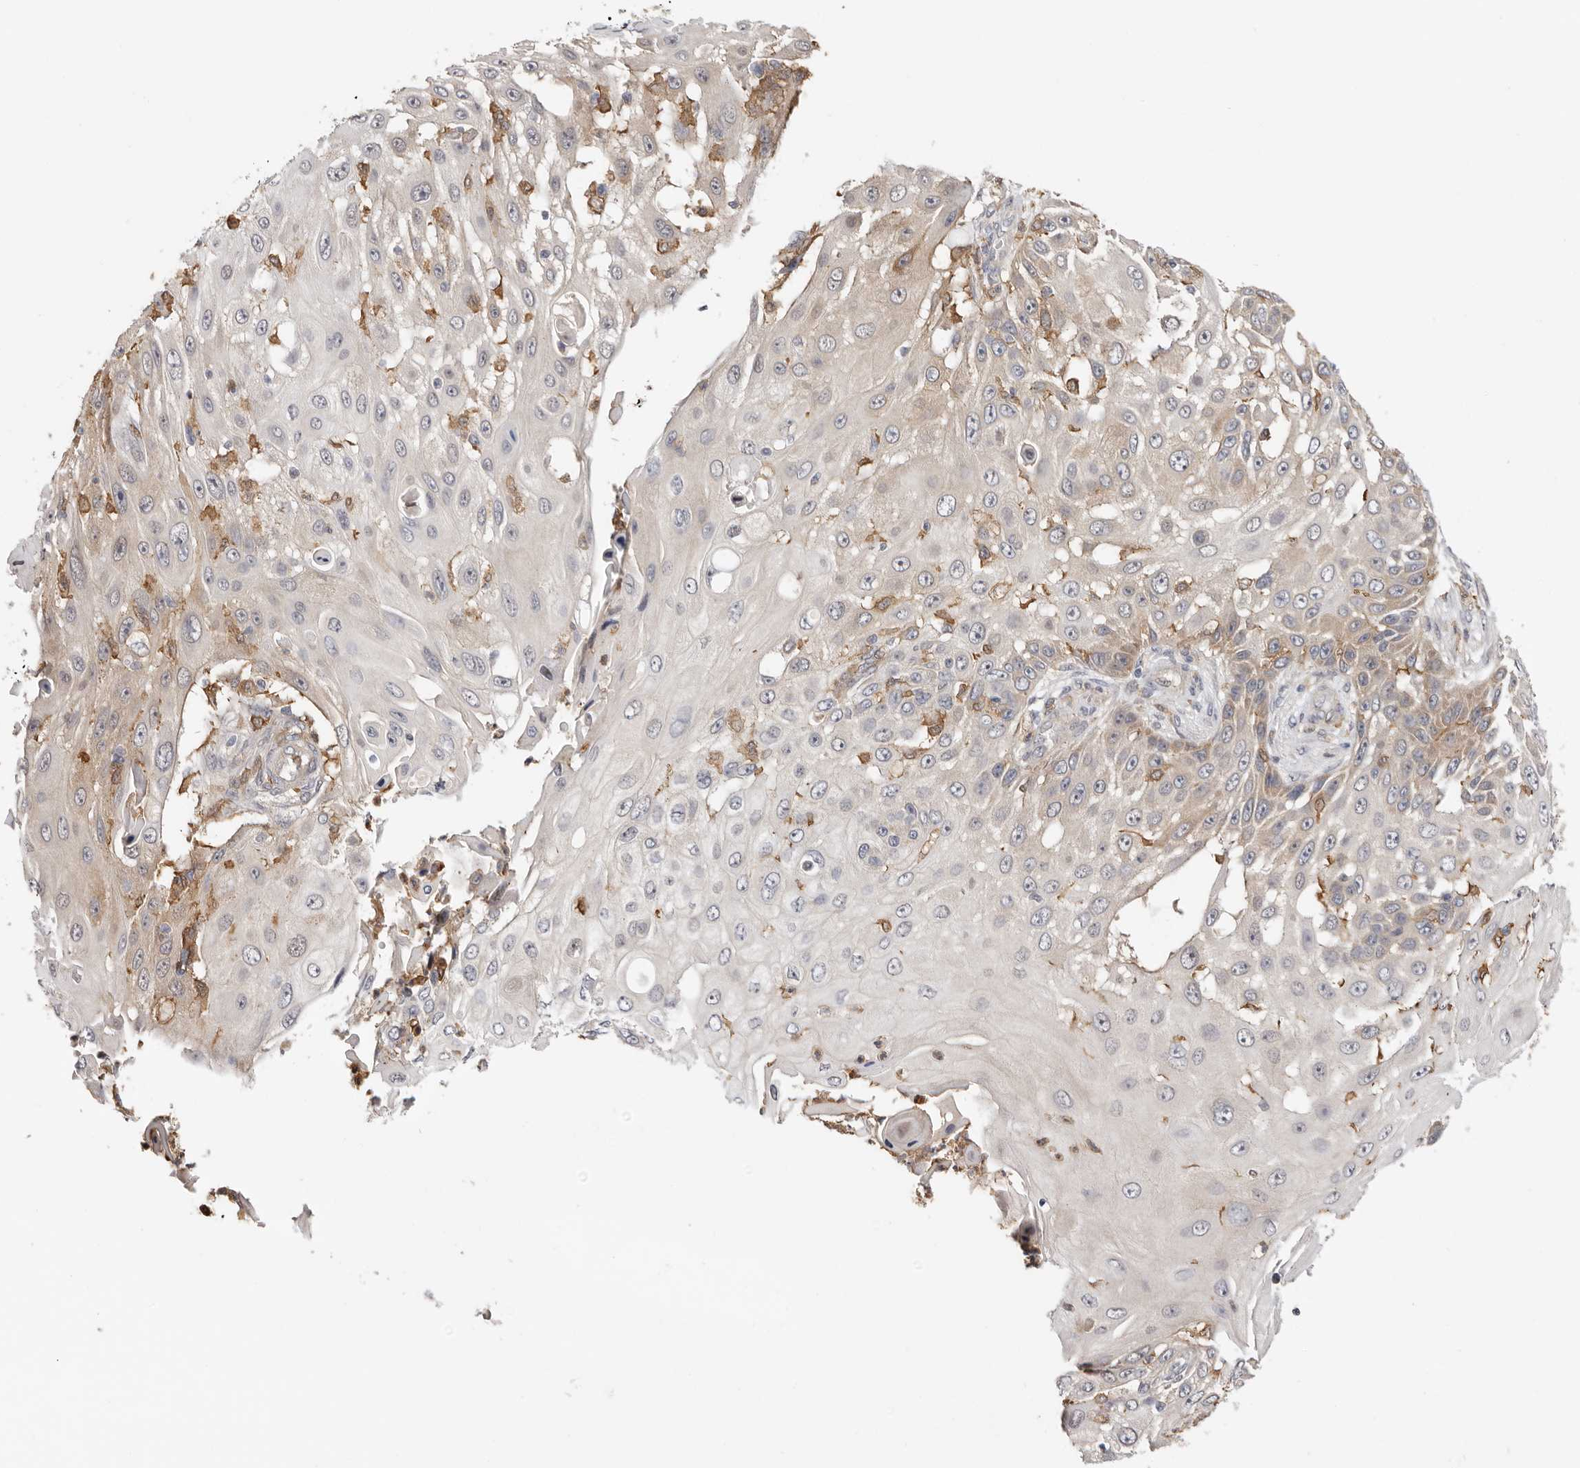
{"staining": {"intensity": "weak", "quantity": "<25%", "location": "cytoplasmic/membranous"}, "tissue": "skin cancer", "cell_type": "Tumor cells", "image_type": "cancer", "snomed": [{"axis": "morphology", "description": "Squamous cell carcinoma, NOS"}, {"axis": "topography", "description": "Skin"}], "caption": "The micrograph demonstrates no staining of tumor cells in skin cancer (squamous cell carcinoma).", "gene": "MSRB2", "patient": {"sex": "female", "age": 44}}